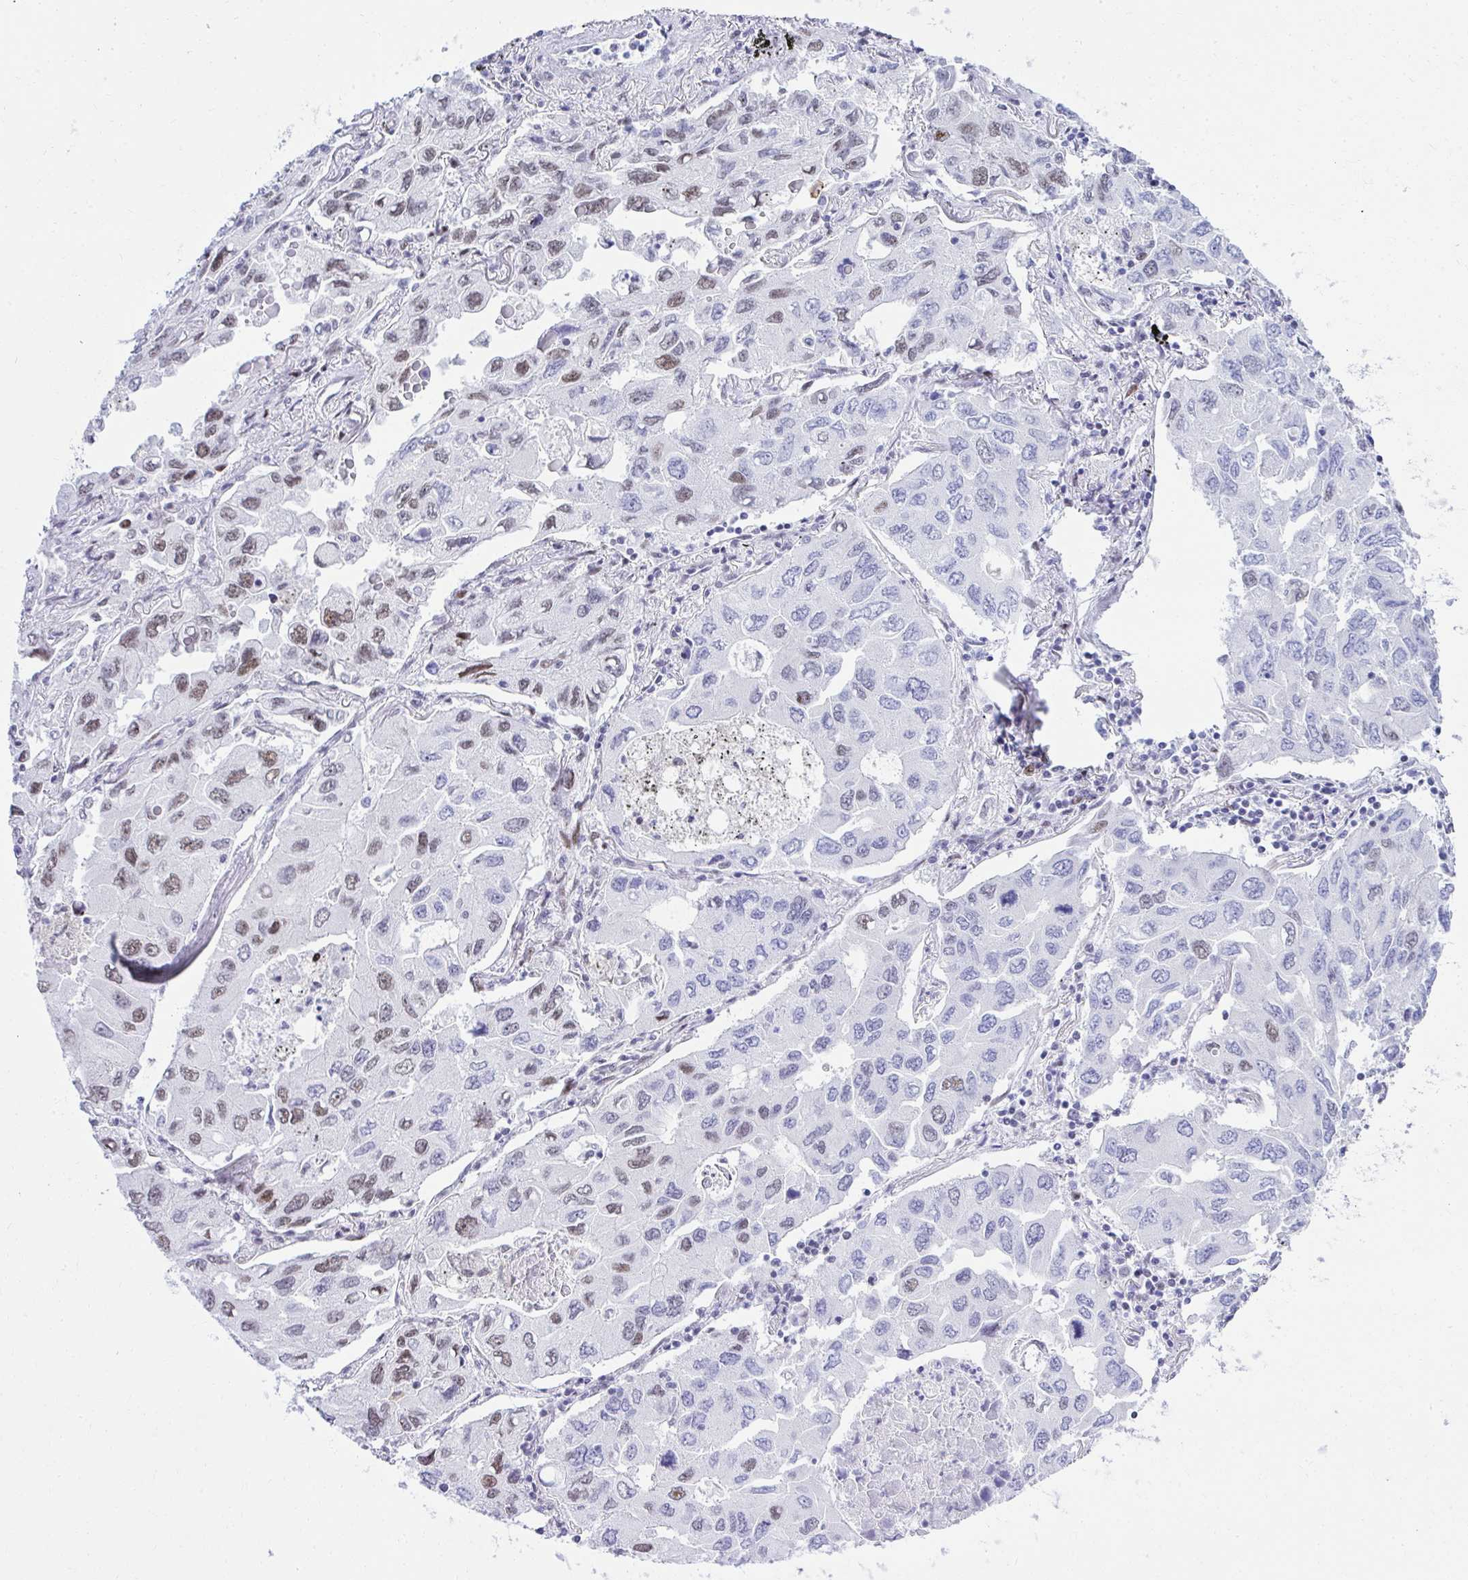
{"staining": {"intensity": "moderate", "quantity": "25%-75%", "location": "nuclear"}, "tissue": "lung cancer", "cell_type": "Tumor cells", "image_type": "cancer", "snomed": [{"axis": "morphology", "description": "Adenocarcinoma, NOS"}, {"axis": "topography", "description": "Lung"}], "caption": "An immunohistochemistry micrograph of tumor tissue is shown. Protein staining in brown highlights moderate nuclear positivity in lung cancer (adenocarcinoma) within tumor cells.", "gene": "GLDN", "patient": {"sex": "male", "age": 64}}